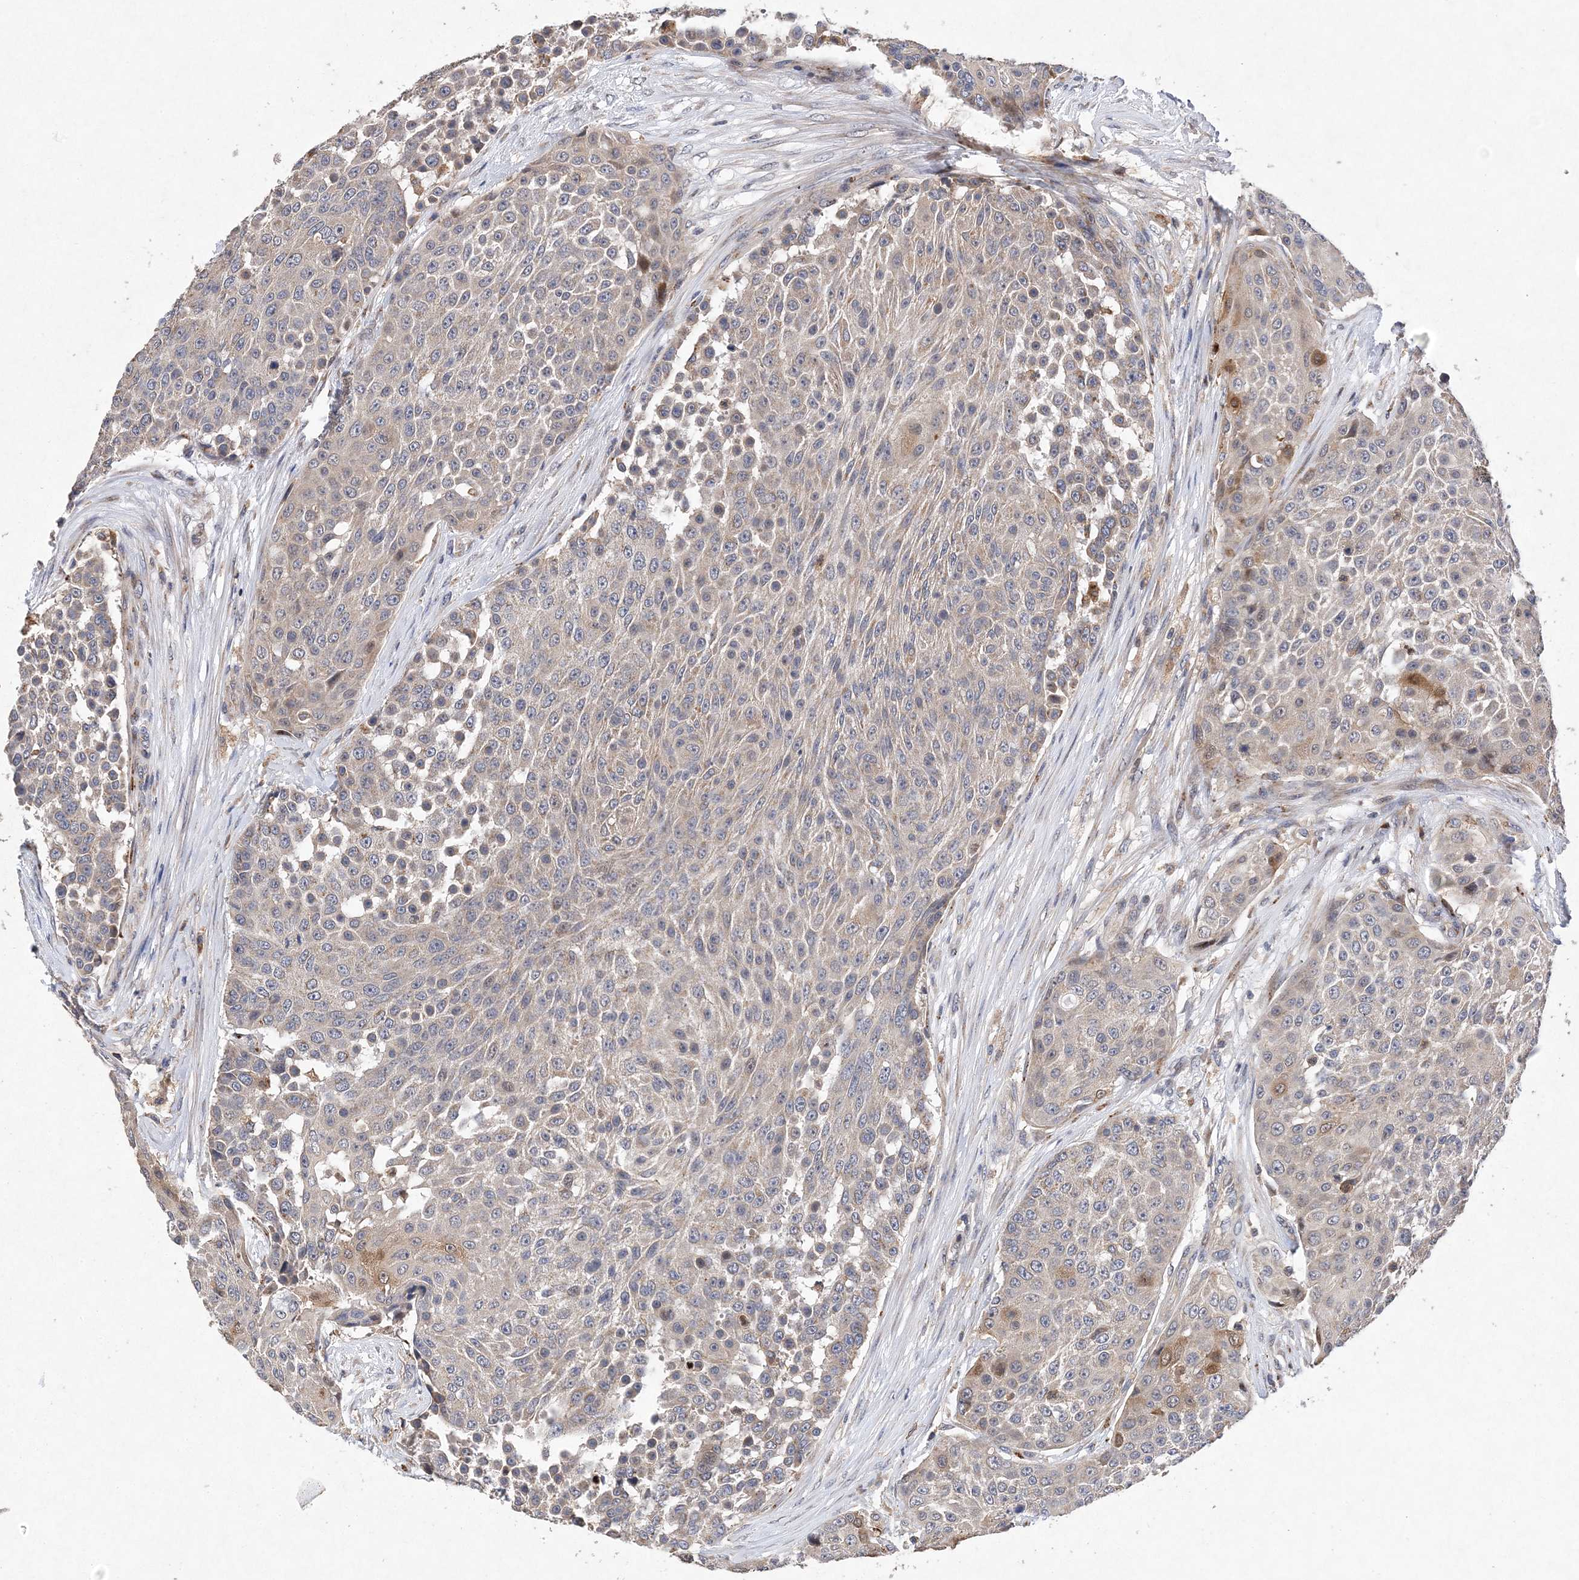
{"staining": {"intensity": "weak", "quantity": "<25%", "location": "cytoplasmic/membranous"}, "tissue": "urothelial cancer", "cell_type": "Tumor cells", "image_type": "cancer", "snomed": [{"axis": "morphology", "description": "Urothelial carcinoma, High grade"}, {"axis": "topography", "description": "Urinary bladder"}], "caption": "The image exhibits no significant positivity in tumor cells of urothelial cancer.", "gene": "PROSER1", "patient": {"sex": "female", "age": 63}}